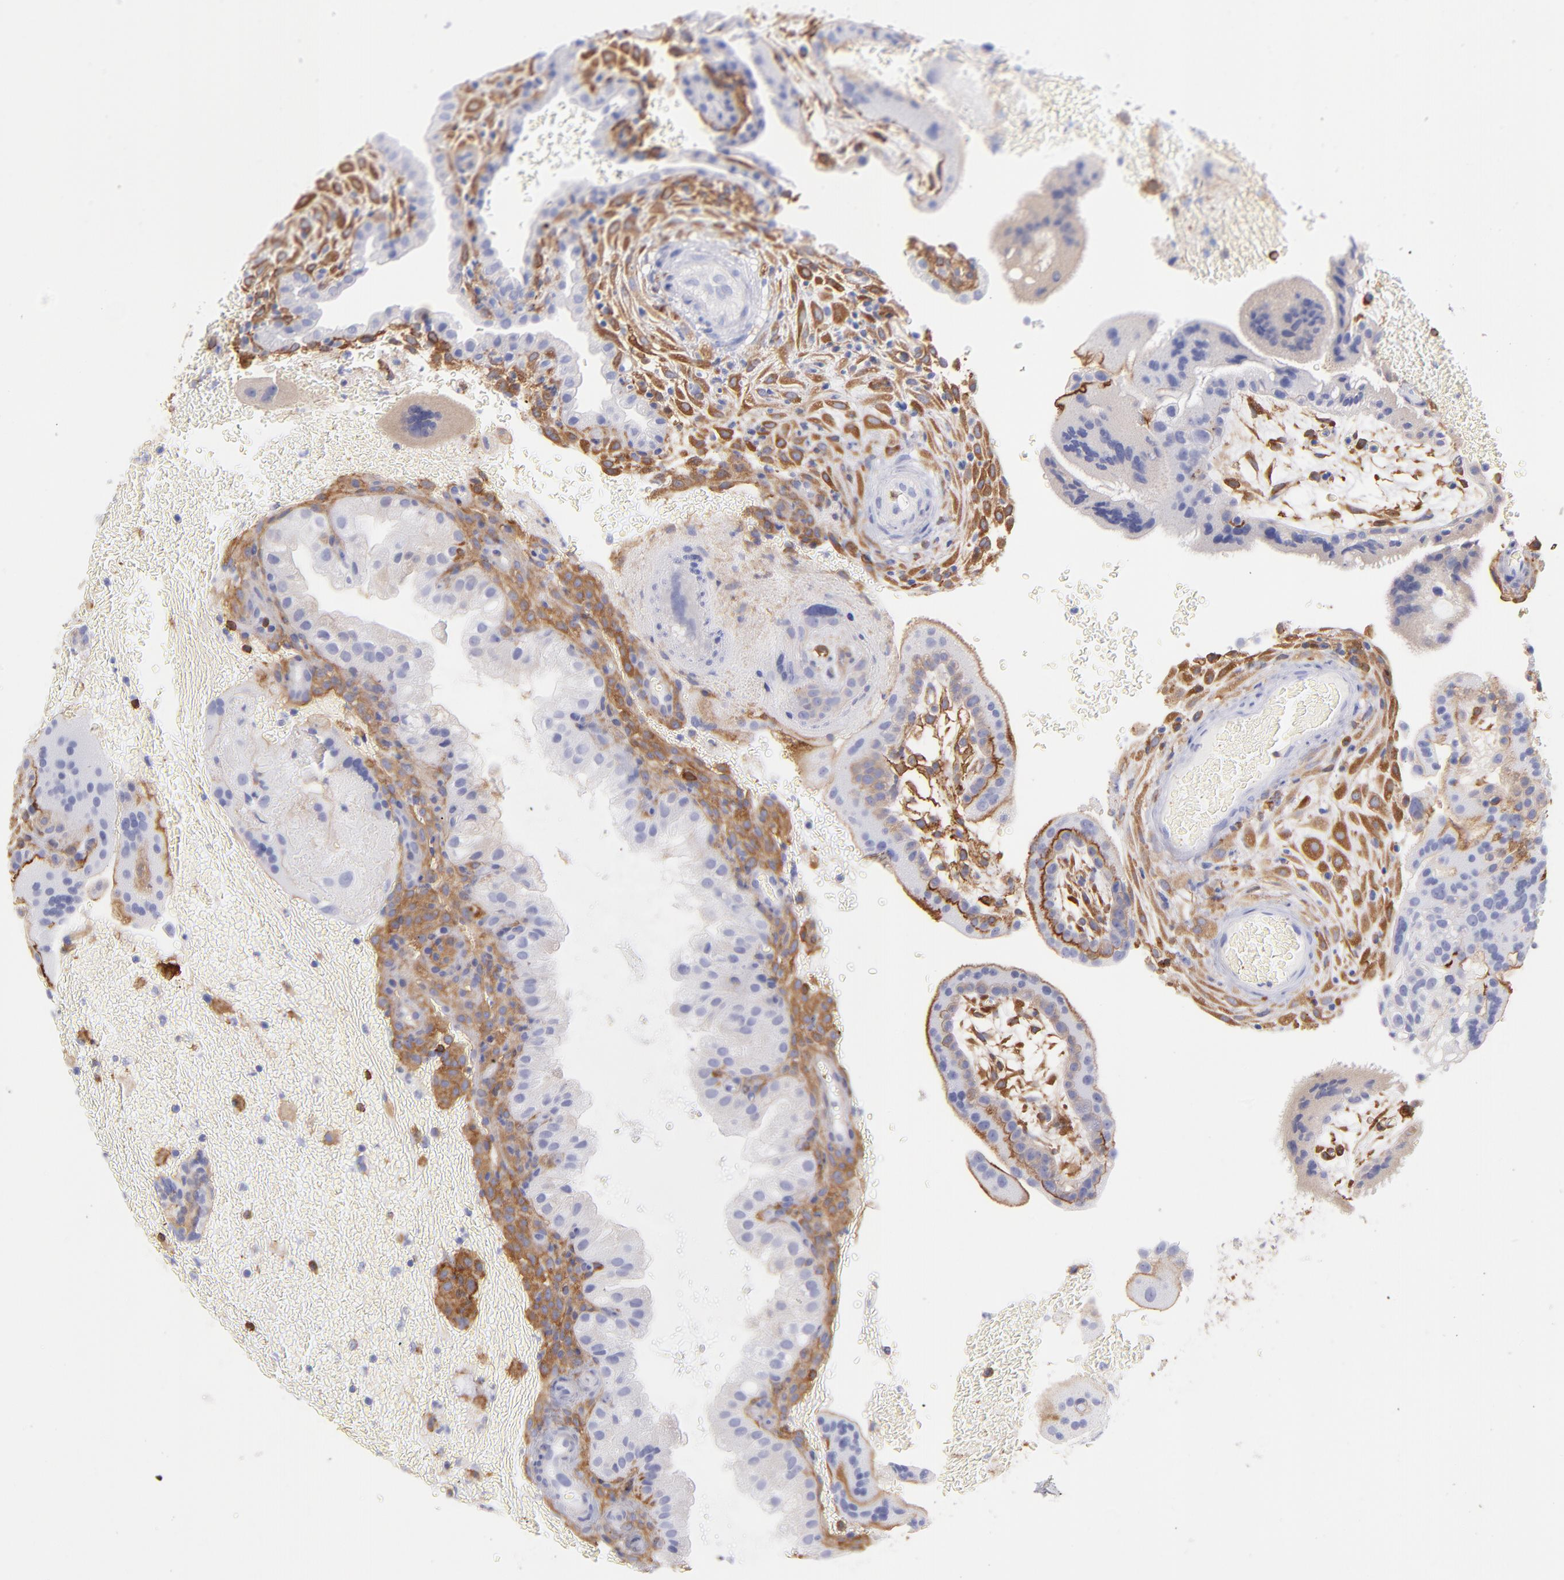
{"staining": {"intensity": "strong", "quantity": ">75%", "location": "cytoplasmic/membranous"}, "tissue": "placenta", "cell_type": "Decidual cells", "image_type": "normal", "snomed": [{"axis": "morphology", "description": "Normal tissue, NOS"}, {"axis": "topography", "description": "Placenta"}], "caption": "Human placenta stained for a protein (brown) exhibits strong cytoplasmic/membranous positive expression in about >75% of decidual cells.", "gene": "PRKCA", "patient": {"sex": "female", "age": 19}}